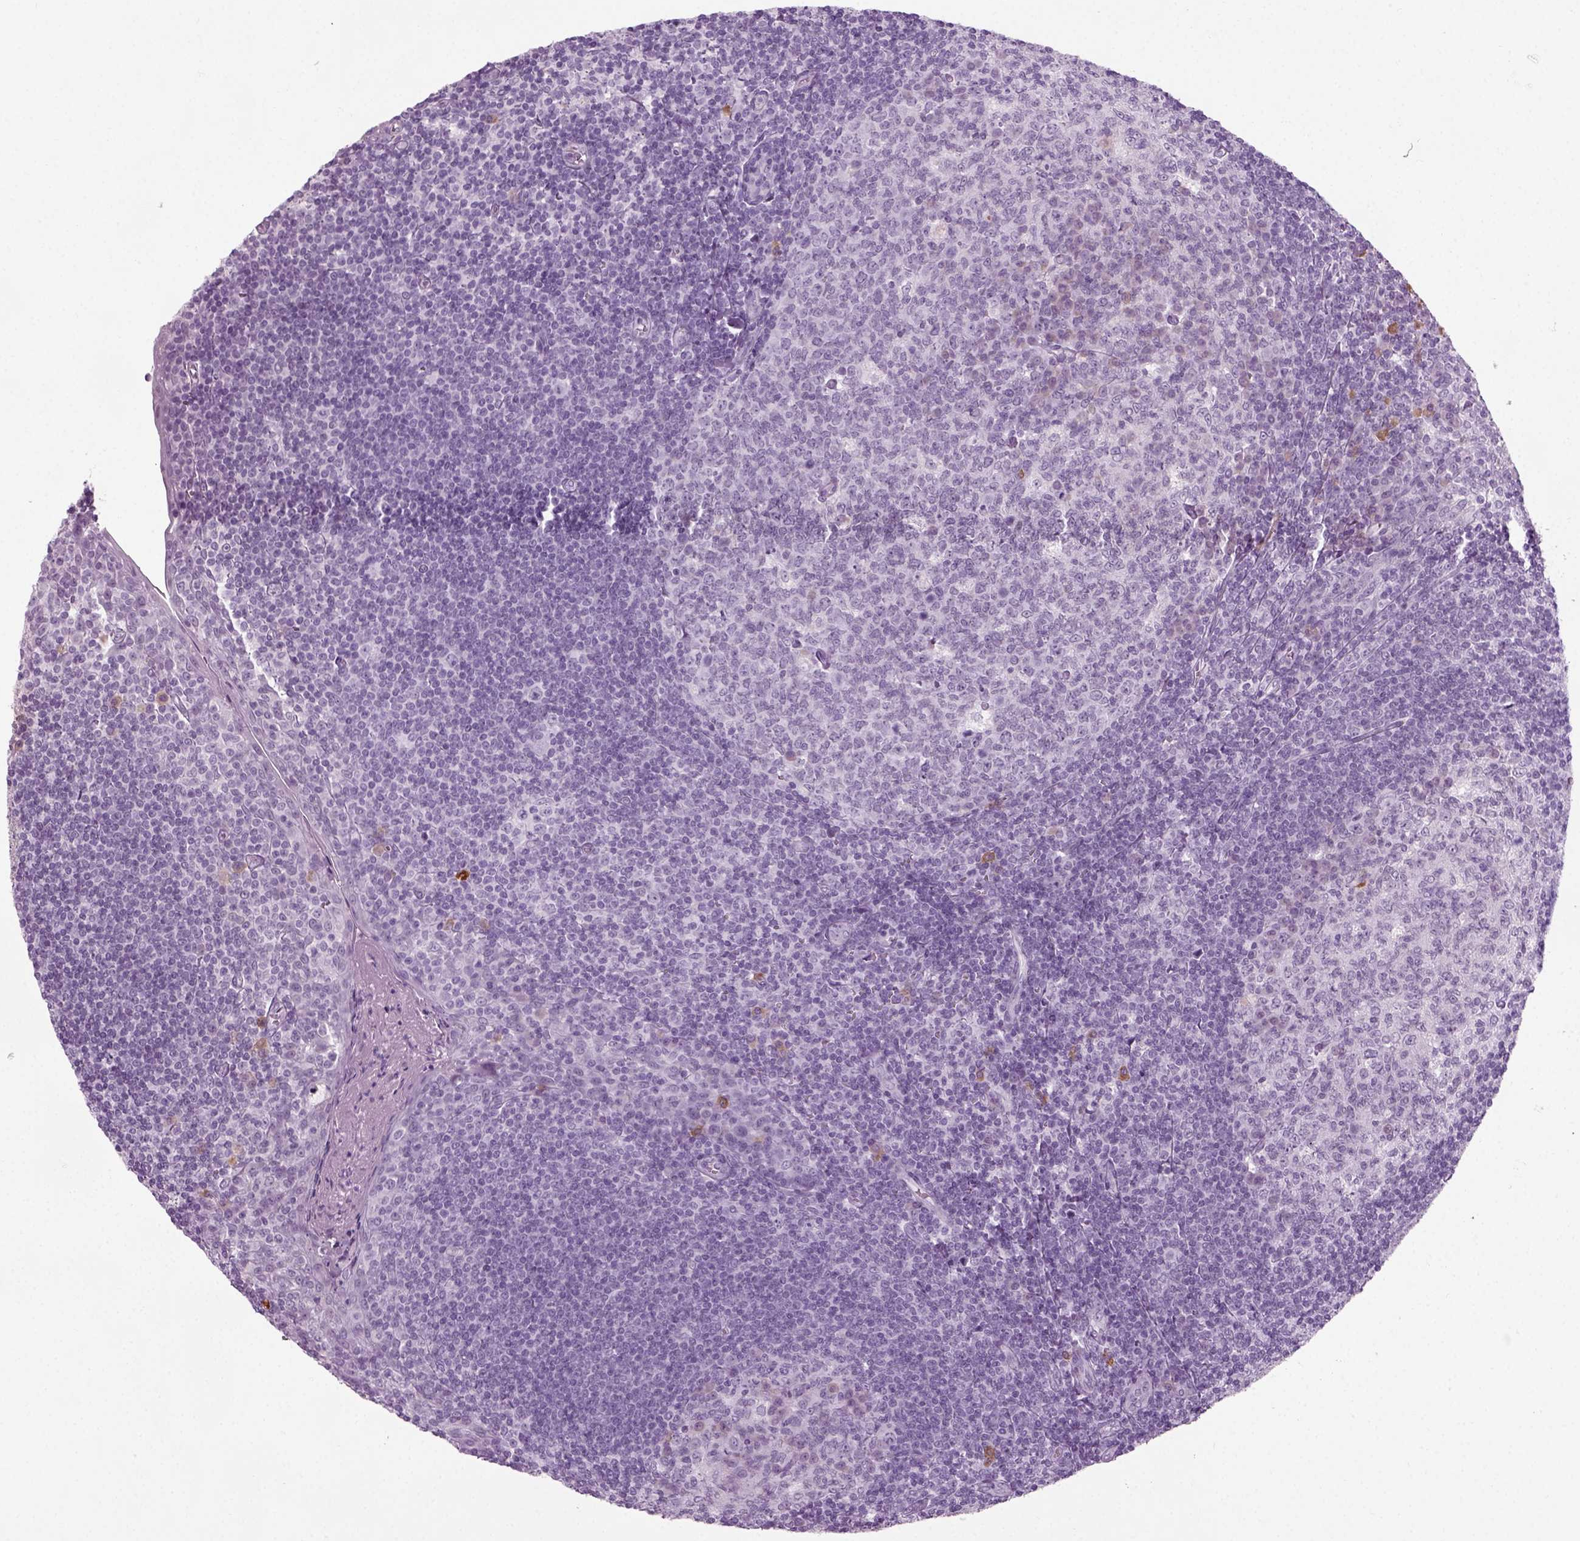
{"staining": {"intensity": "weak", "quantity": "<25%", "location": "cytoplasmic/membranous"}, "tissue": "tonsil", "cell_type": "Germinal center cells", "image_type": "normal", "snomed": [{"axis": "morphology", "description": "Normal tissue, NOS"}, {"axis": "topography", "description": "Tonsil"}], "caption": "This is a histopathology image of immunohistochemistry staining of benign tonsil, which shows no expression in germinal center cells.", "gene": "PRLH", "patient": {"sex": "female", "age": 13}}